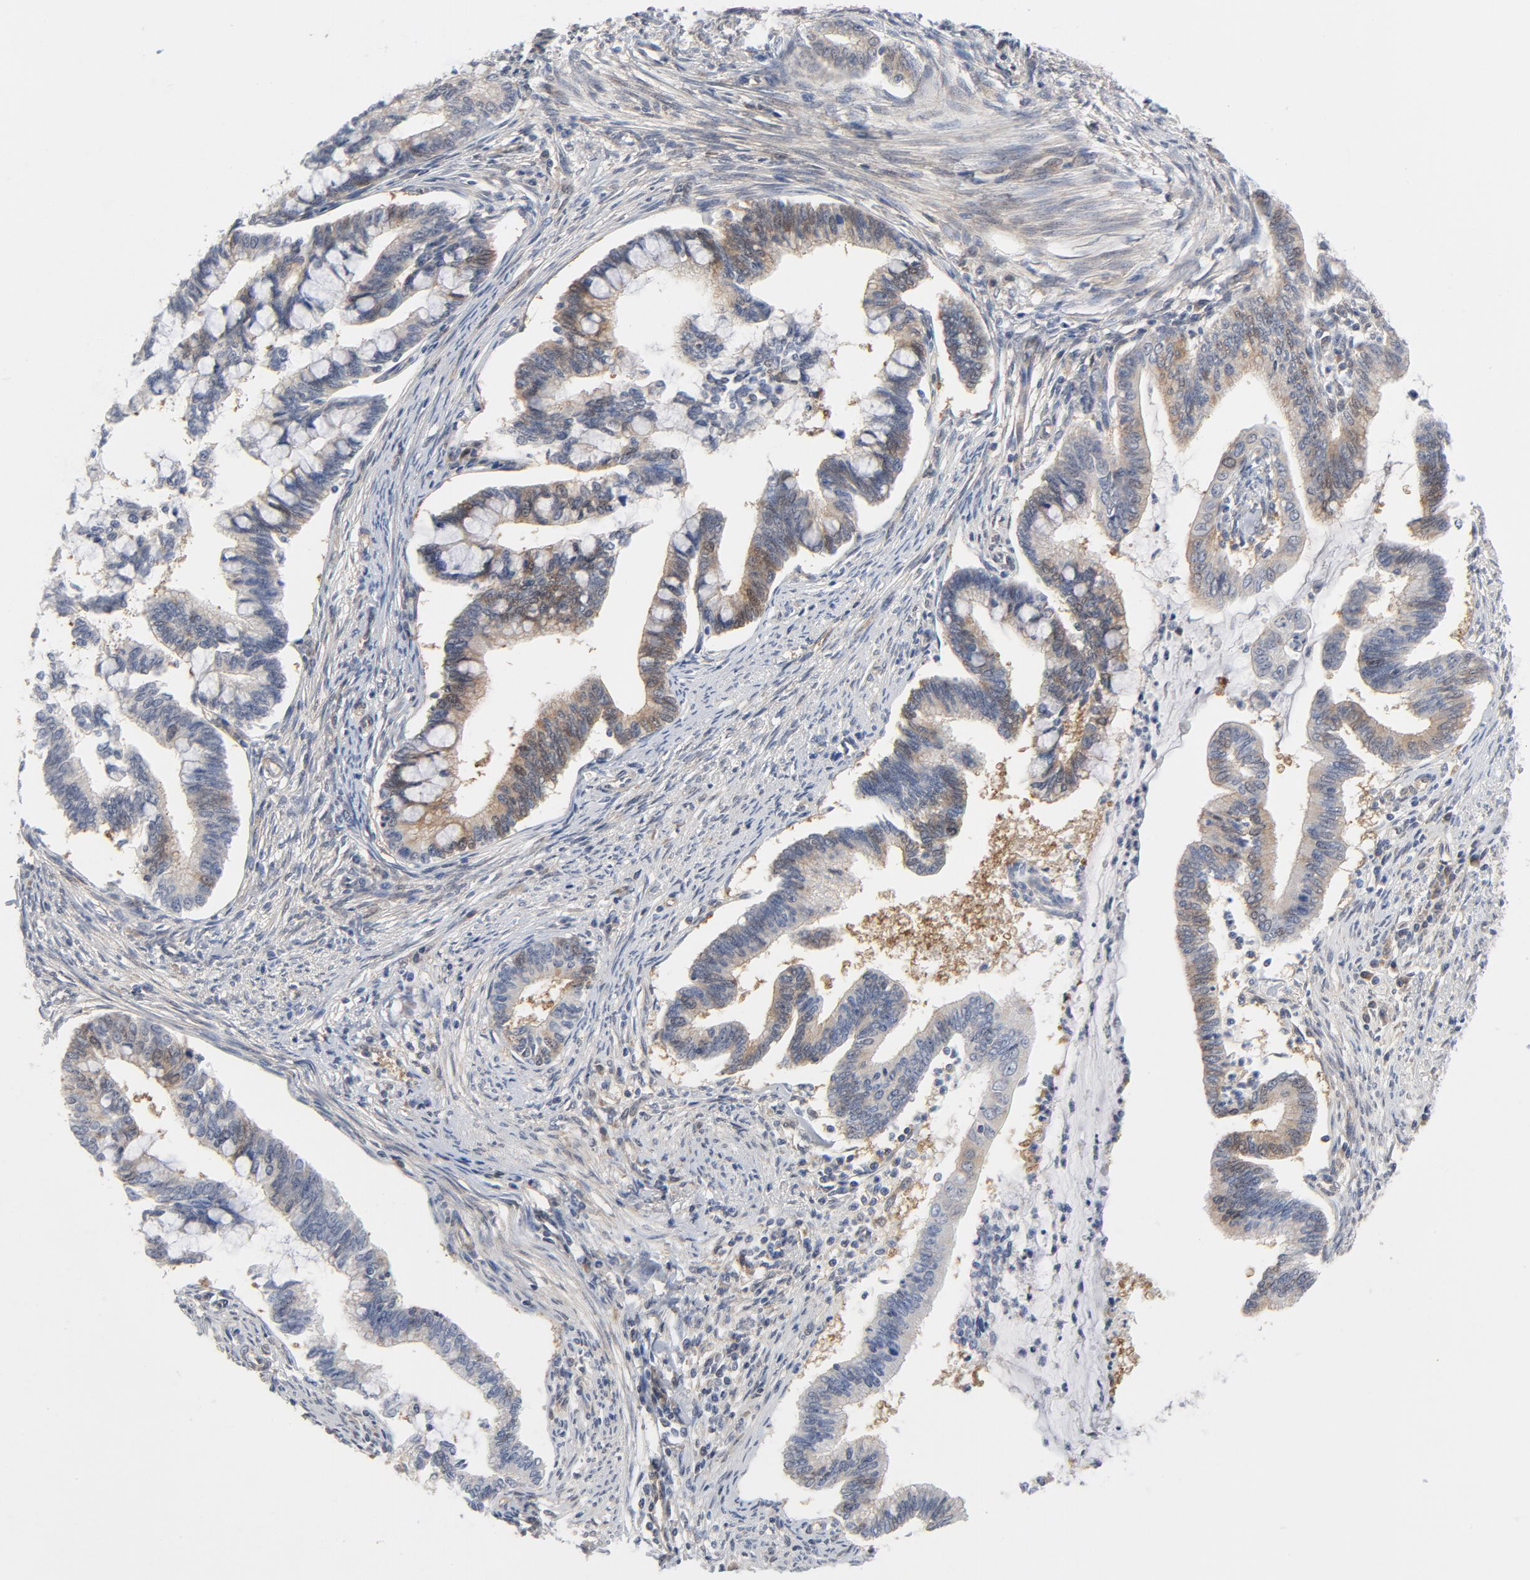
{"staining": {"intensity": "weak", "quantity": ">75%", "location": "cytoplasmic/membranous"}, "tissue": "cervical cancer", "cell_type": "Tumor cells", "image_type": "cancer", "snomed": [{"axis": "morphology", "description": "Adenocarcinoma, NOS"}, {"axis": "topography", "description": "Cervix"}], "caption": "Cervical cancer (adenocarcinoma) stained for a protein (brown) demonstrates weak cytoplasmic/membranous positive positivity in approximately >75% of tumor cells.", "gene": "BAD", "patient": {"sex": "female", "age": 36}}